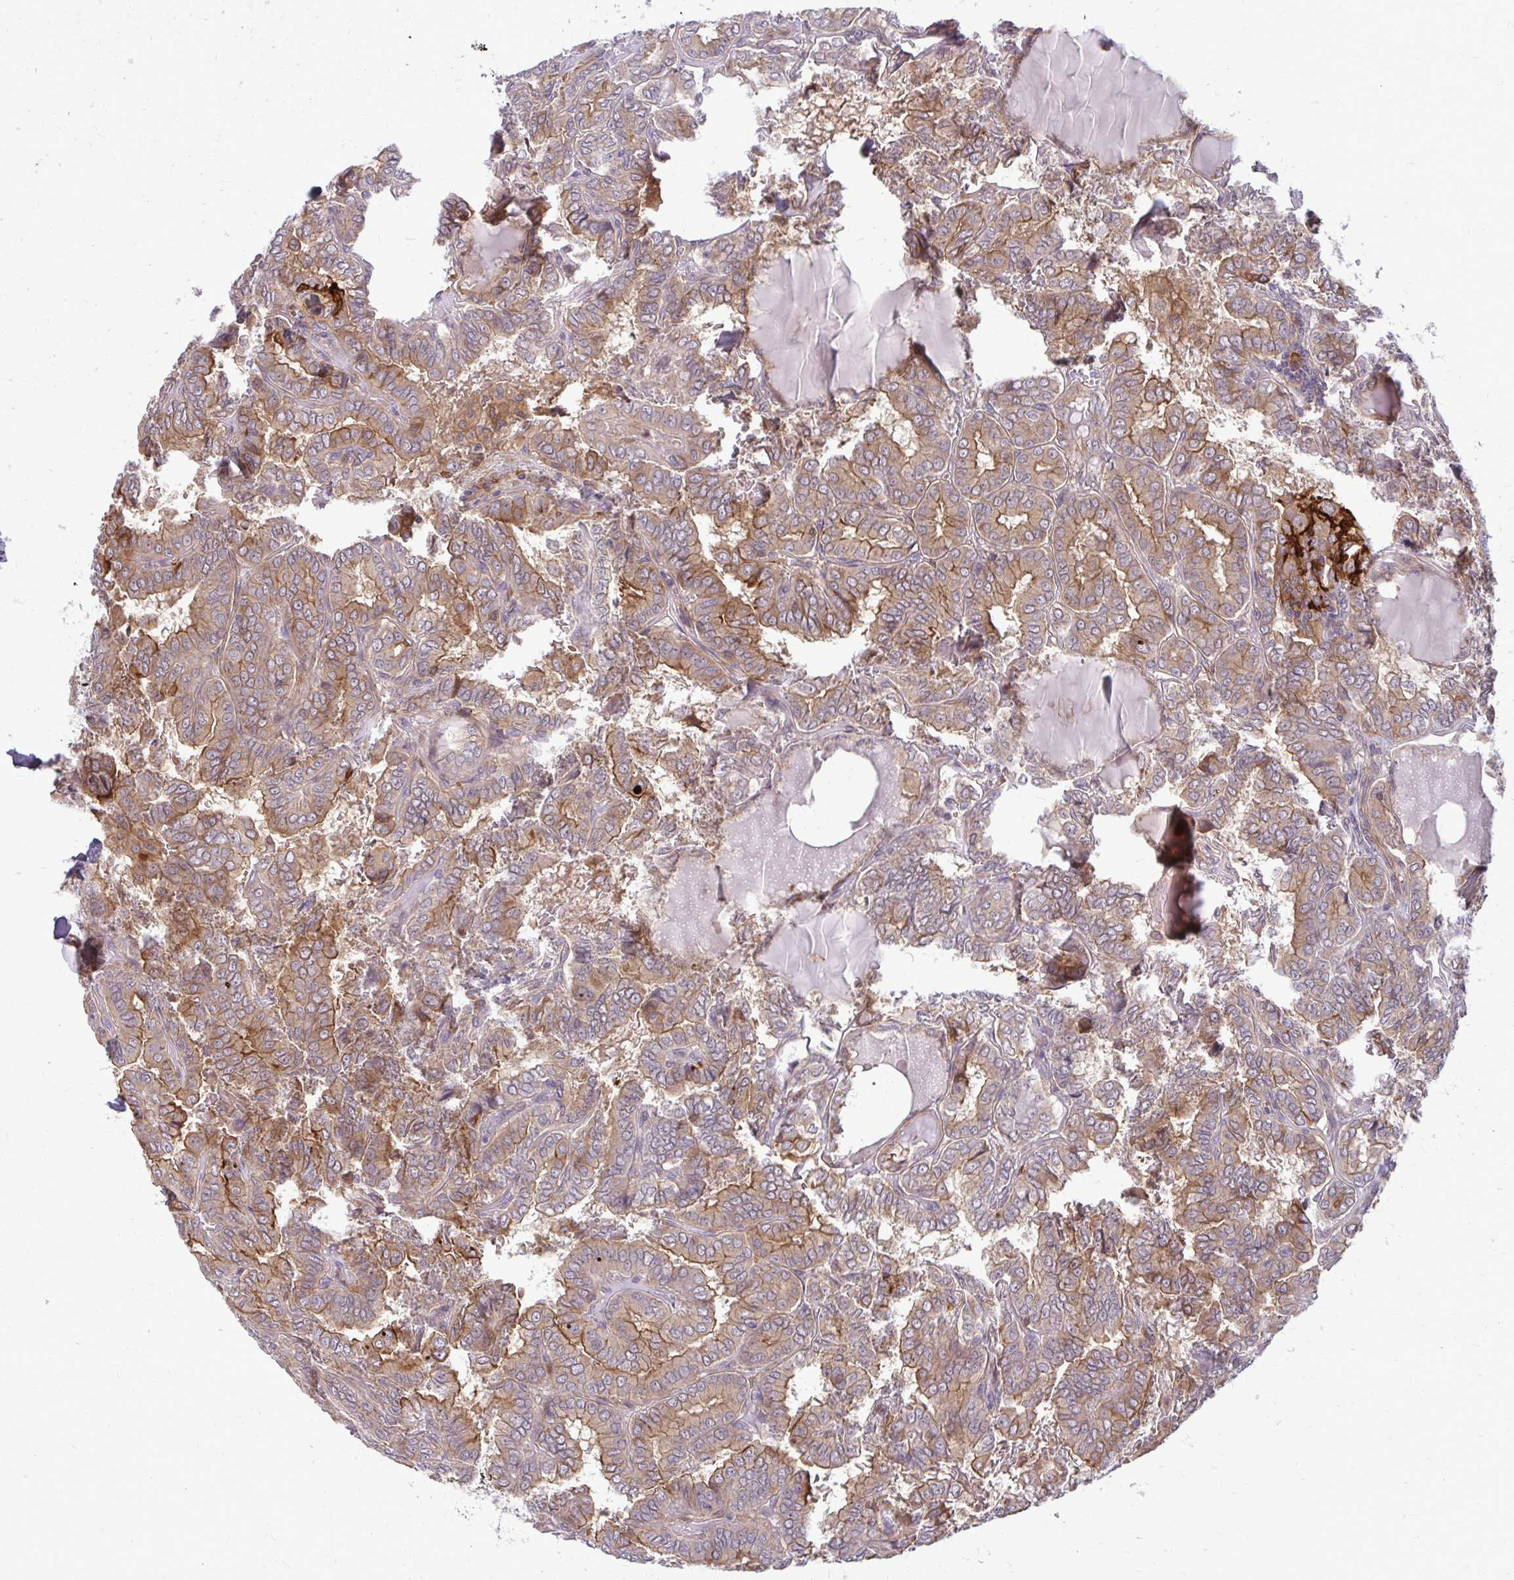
{"staining": {"intensity": "moderate", "quantity": ">75%", "location": "cytoplasmic/membranous"}, "tissue": "thyroid cancer", "cell_type": "Tumor cells", "image_type": "cancer", "snomed": [{"axis": "morphology", "description": "Papillary adenocarcinoma, NOS"}, {"axis": "topography", "description": "Thyroid gland"}], "caption": "Immunohistochemistry (IHC) (DAB) staining of human thyroid papillary adenocarcinoma demonstrates moderate cytoplasmic/membranous protein positivity in about >75% of tumor cells.", "gene": "OXNAD1", "patient": {"sex": "female", "age": 46}}